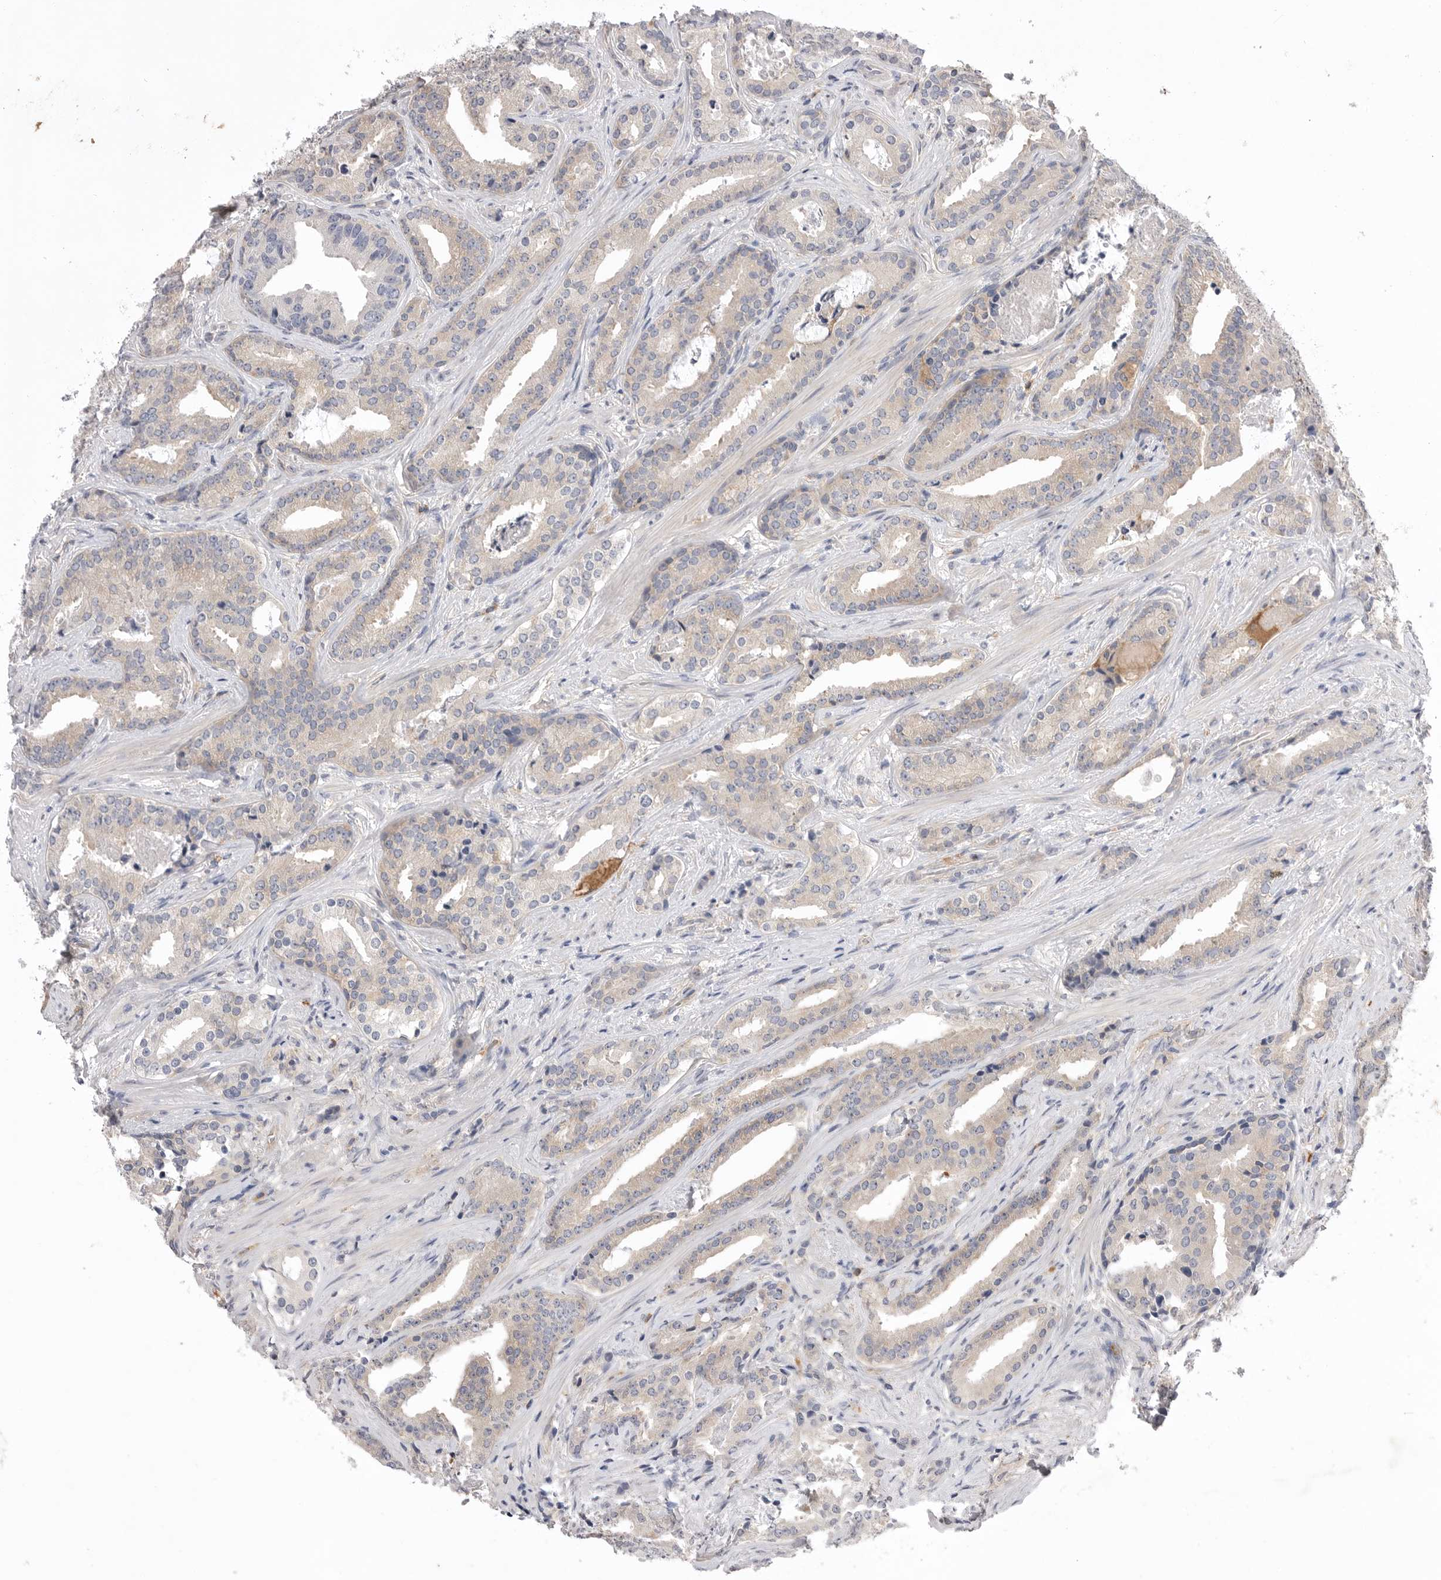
{"staining": {"intensity": "weak", "quantity": "<25%", "location": "cytoplasmic/membranous"}, "tissue": "prostate cancer", "cell_type": "Tumor cells", "image_type": "cancer", "snomed": [{"axis": "morphology", "description": "Adenocarcinoma, Low grade"}, {"axis": "topography", "description": "Prostate"}], "caption": "Tumor cells show no significant protein staining in low-grade adenocarcinoma (prostate).", "gene": "VAC14", "patient": {"sex": "male", "age": 67}}